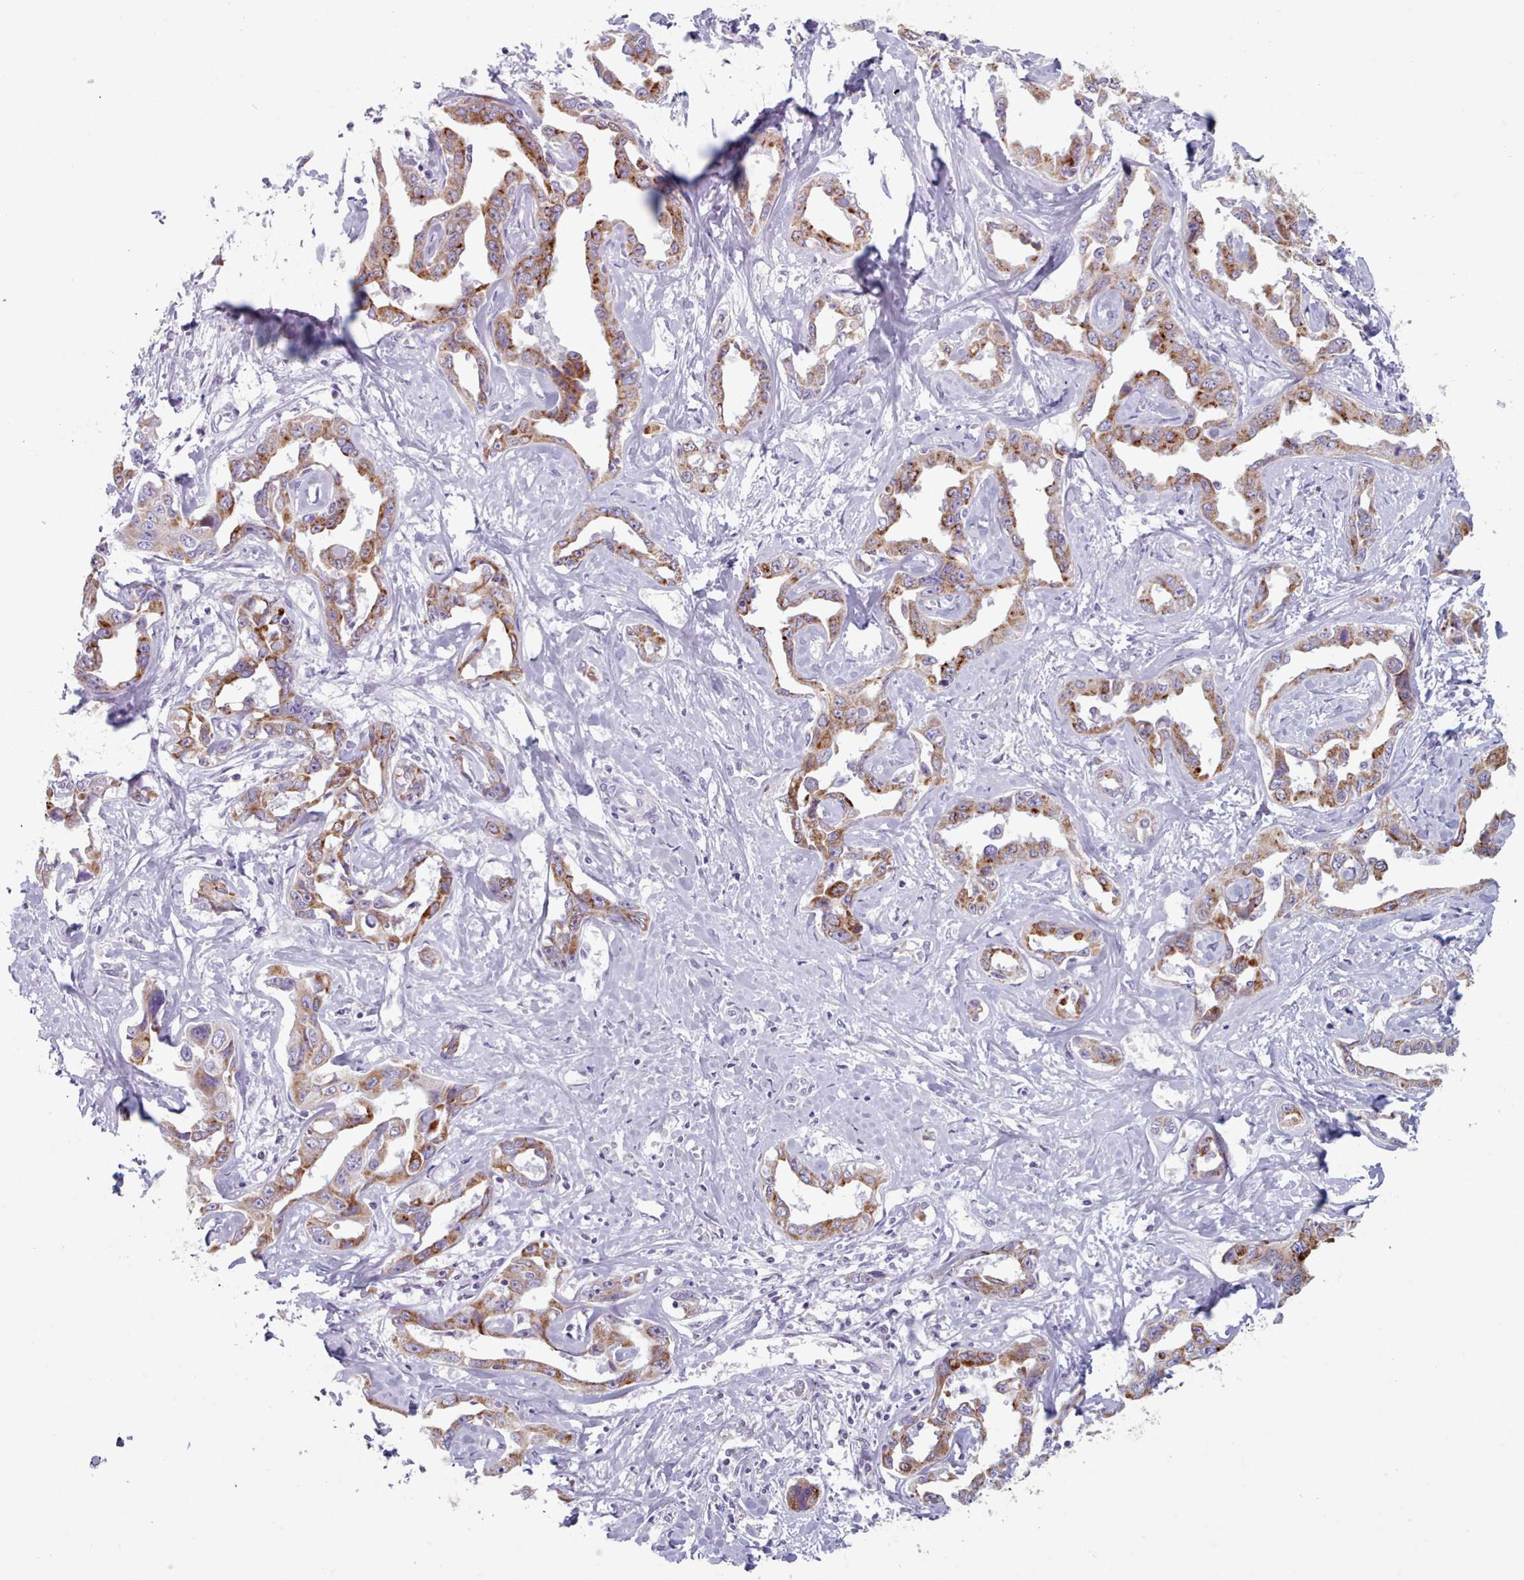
{"staining": {"intensity": "moderate", "quantity": ">75%", "location": "cytoplasmic/membranous"}, "tissue": "liver cancer", "cell_type": "Tumor cells", "image_type": "cancer", "snomed": [{"axis": "morphology", "description": "Cholangiocarcinoma"}, {"axis": "topography", "description": "Liver"}], "caption": "Moderate cytoplasmic/membranous expression is present in about >75% of tumor cells in liver cancer.", "gene": "FAM170B", "patient": {"sex": "male", "age": 59}}